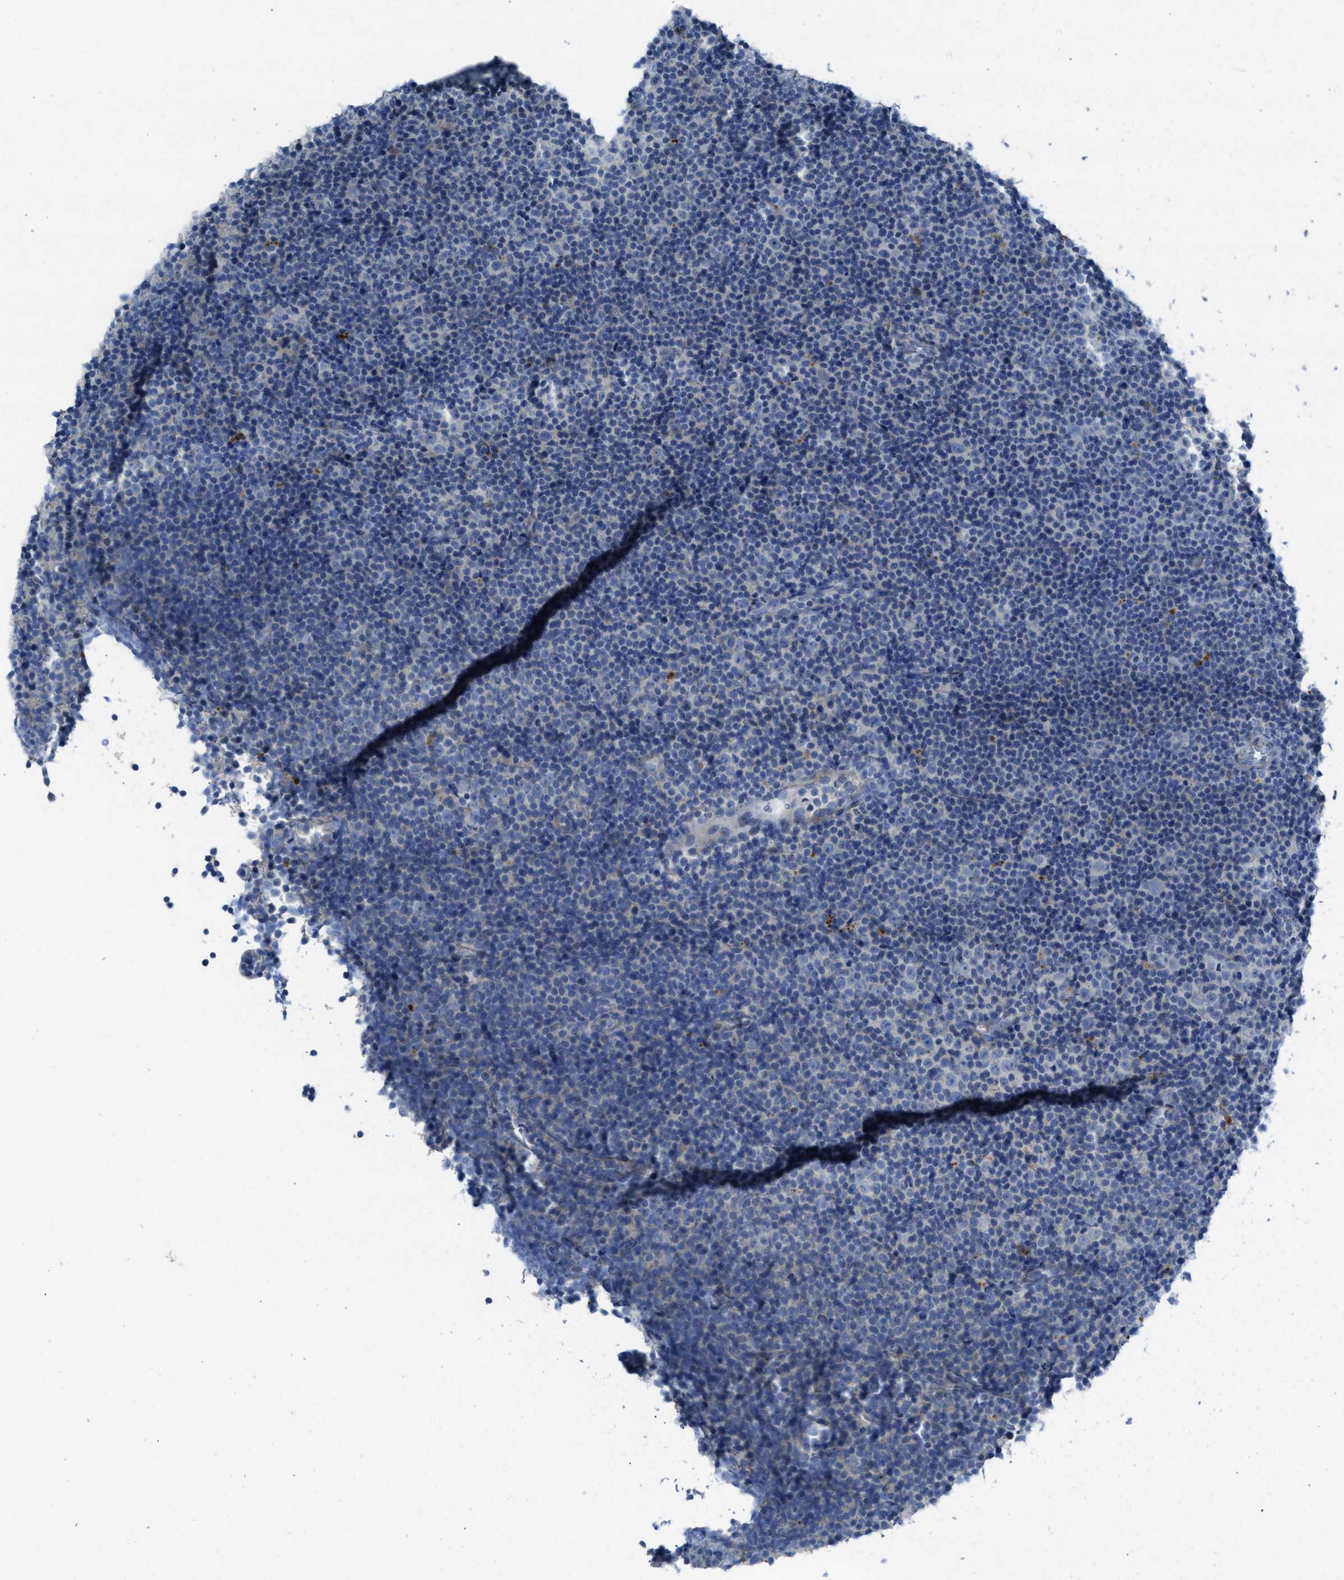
{"staining": {"intensity": "negative", "quantity": "none", "location": "none"}, "tissue": "lymphoma", "cell_type": "Tumor cells", "image_type": "cancer", "snomed": [{"axis": "morphology", "description": "Malignant lymphoma, non-Hodgkin's type, Low grade"}, {"axis": "topography", "description": "Lymph node"}], "caption": "The immunohistochemistry image has no significant positivity in tumor cells of low-grade malignant lymphoma, non-Hodgkin's type tissue. (DAB (3,3'-diaminobenzidine) immunohistochemistry visualized using brightfield microscopy, high magnification).", "gene": "ASPA", "patient": {"sex": "female", "age": 67}}